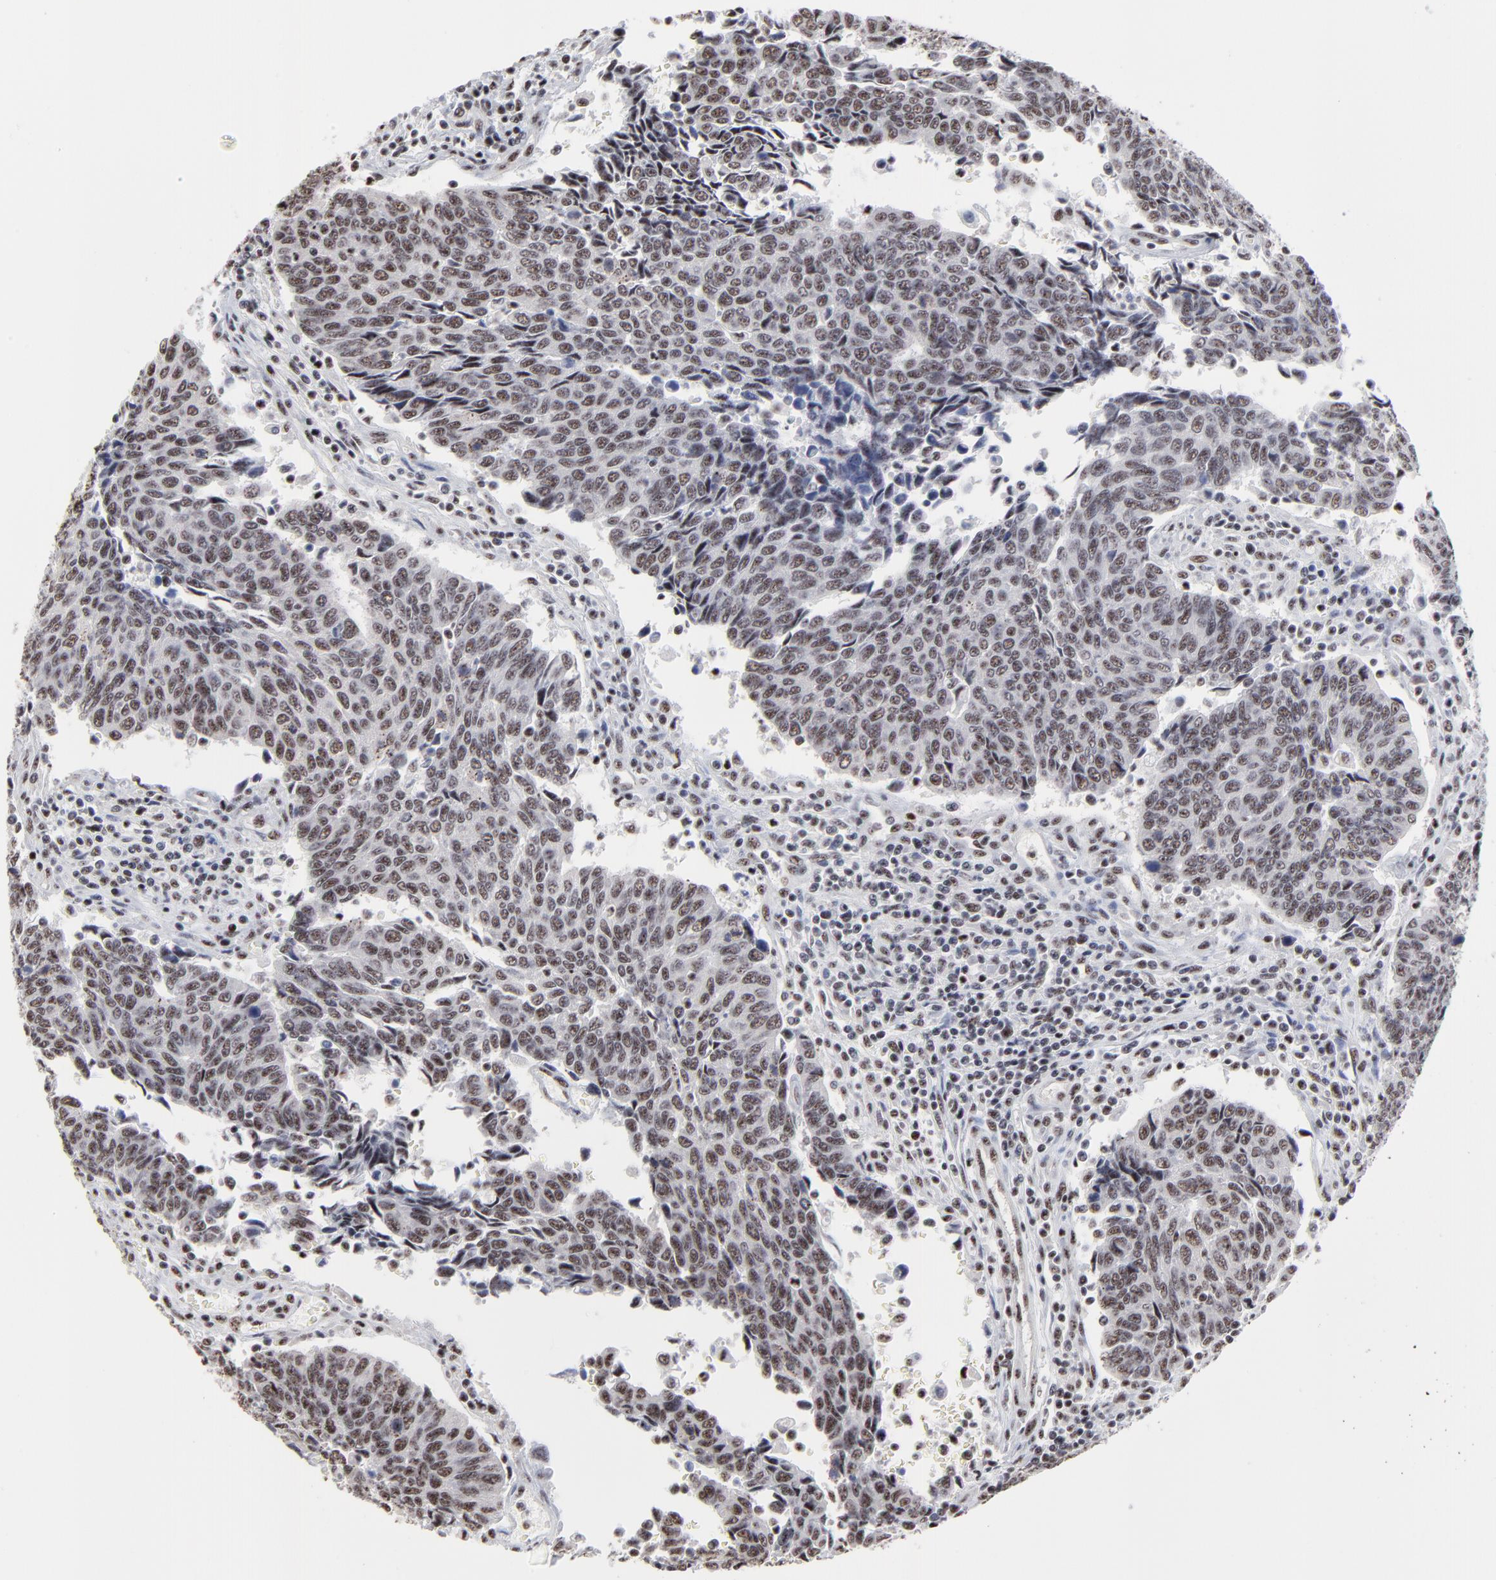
{"staining": {"intensity": "weak", "quantity": ">75%", "location": "nuclear"}, "tissue": "urothelial cancer", "cell_type": "Tumor cells", "image_type": "cancer", "snomed": [{"axis": "morphology", "description": "Urothelial carcinoma, High grade"}, {"axis": "topography", "description": "Urinary bladder"}], "caption": "There is low levels of weak nuclear positivity in tumor cells of urothelial cancer, as demonstrated by immunohistochemical staining (brown color).", "gene": "MBD4", "patient": {"sex": "male", "age": 86}}